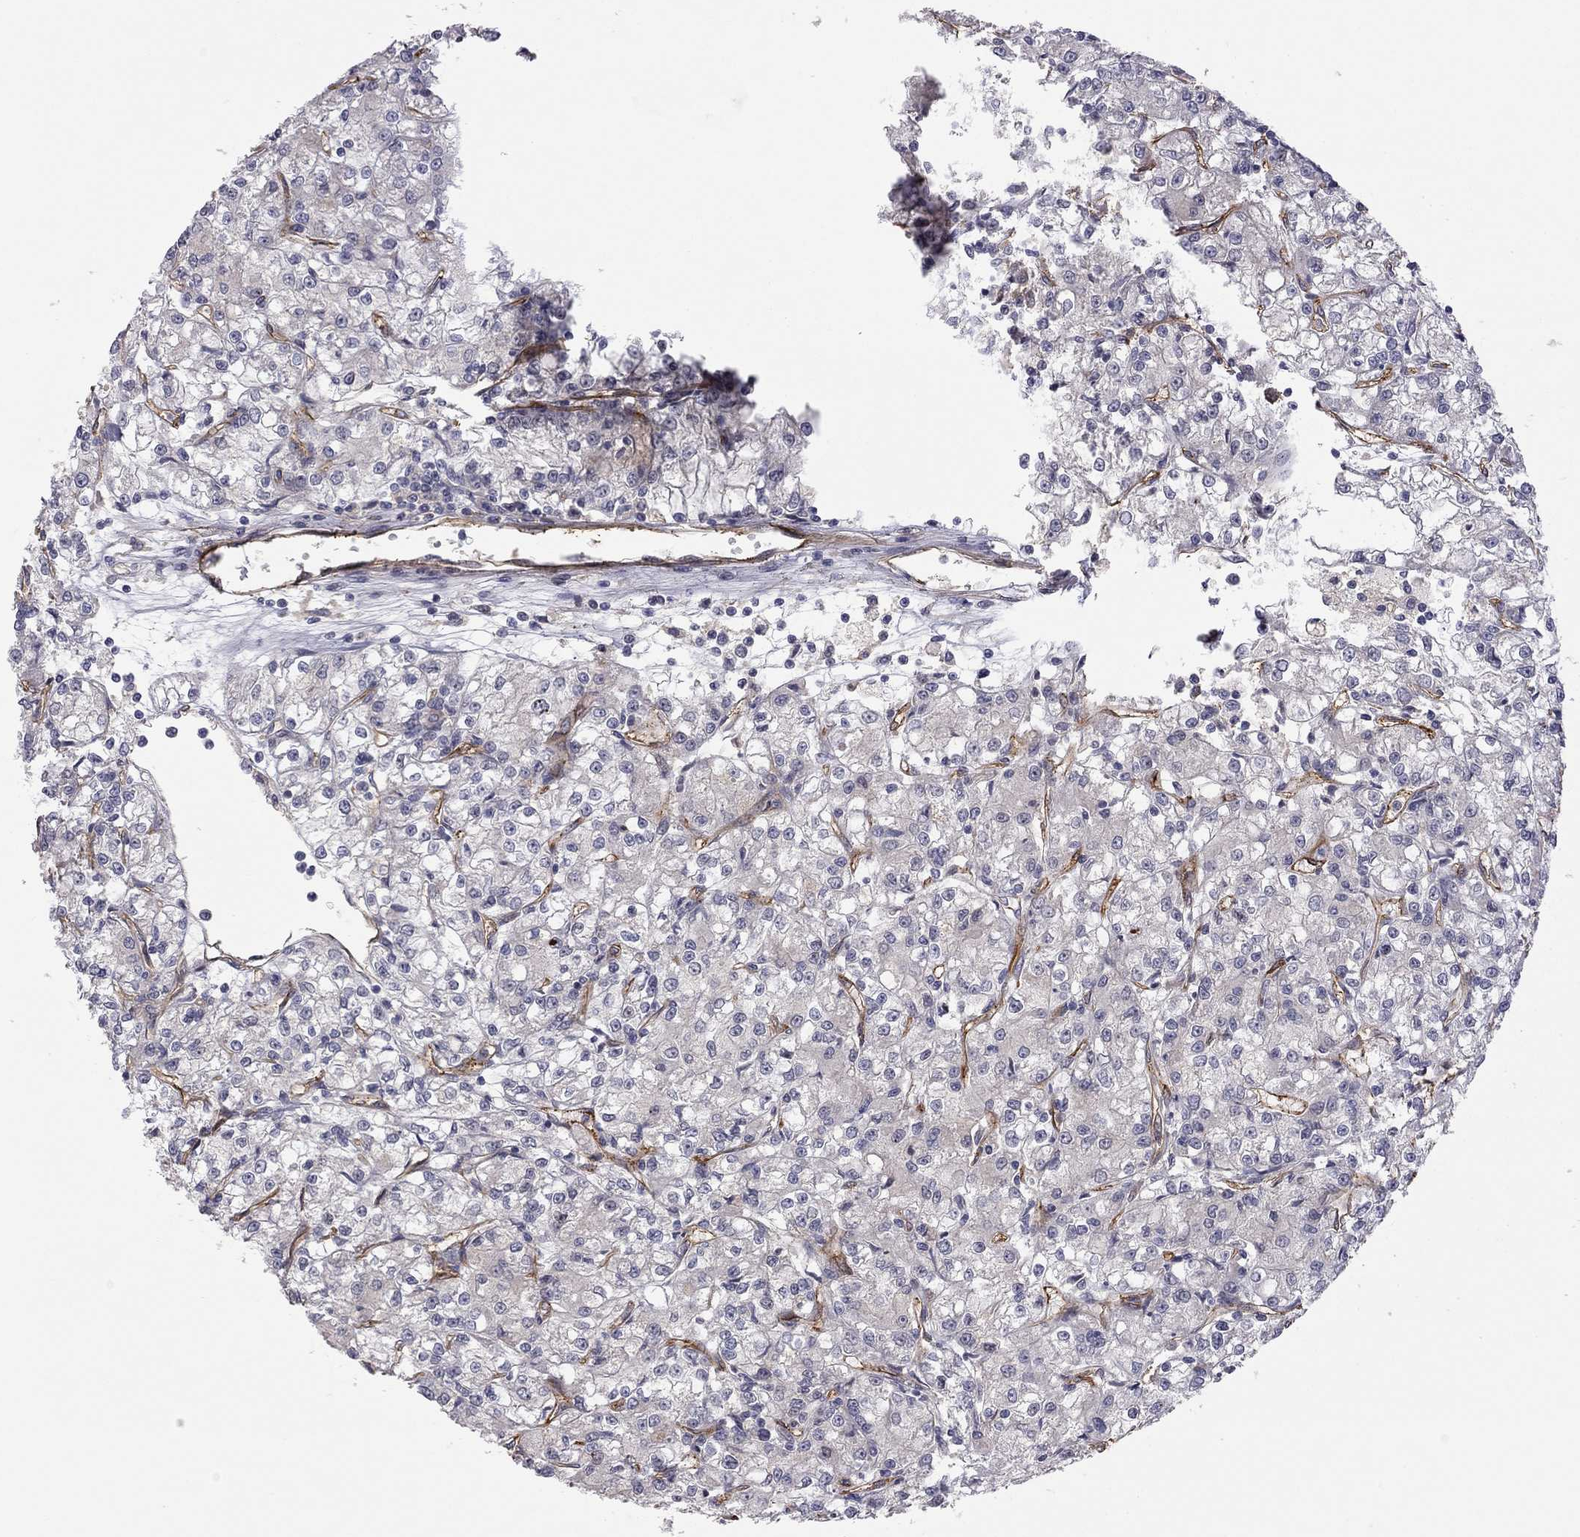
{"staining": {"intensity": "negative", "quantity": "none", "location": "none"}, "tissue": "renal cancer", "cell_type": "Tumor cells", "image_type": "cancer", "snomed": [{"axis": "morphology", "description": "Adenocarcinoma, NOS"}, {"axis": "topography", "description": "Kidney"}], "caption": "DAB immunohistochemical staining of human renal cancer (adenocarcinoma) reveals no significant expression in tumor cells.", "gene": "EXOC3L2", "patient": {"sex": "female", "age": 59}}